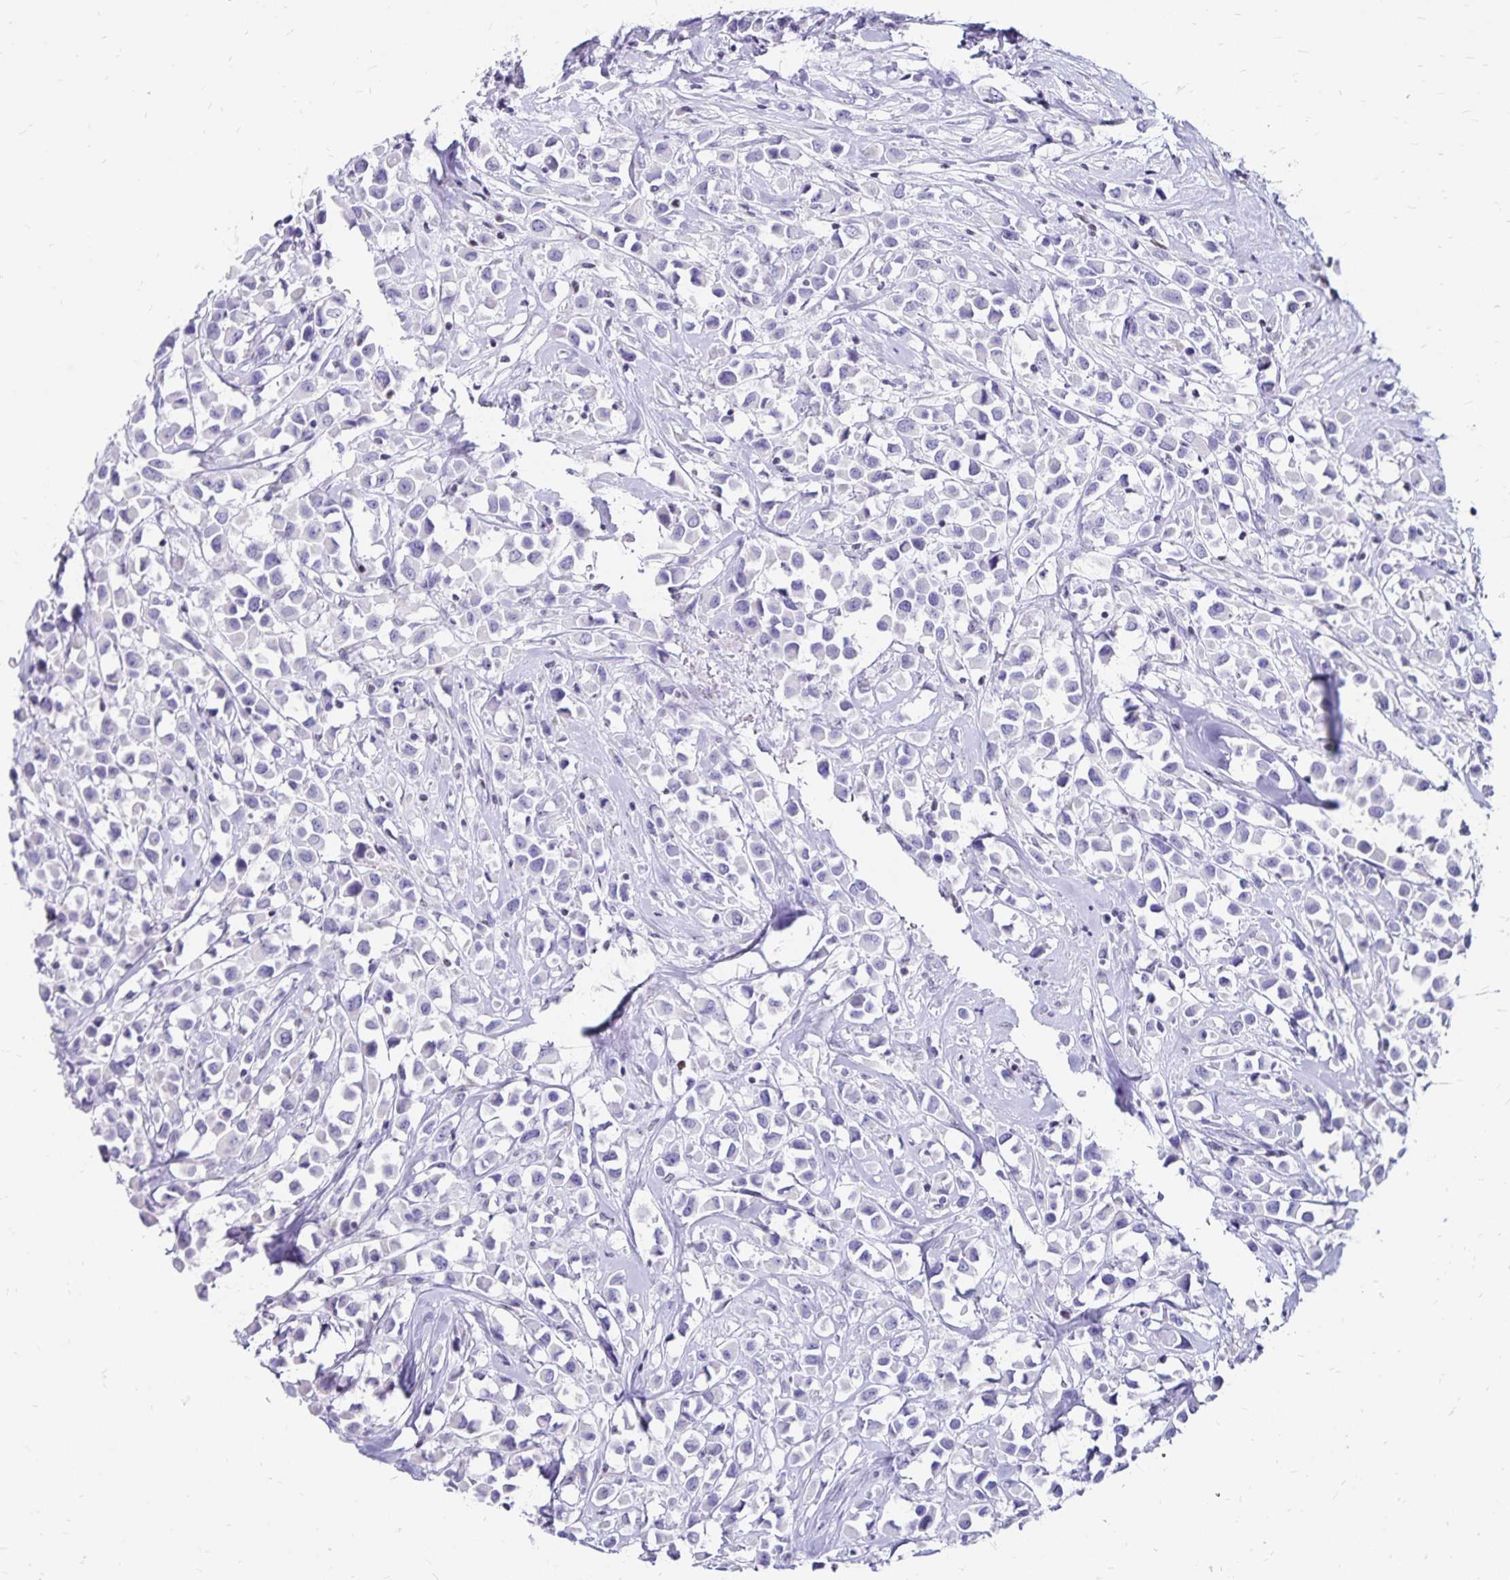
{"staining": {"intensity": "negative", "quantity": "none", "location": "none"}, "tissue": "breast cancer", "cell_type": "Tumor cells", "image_type": "cancer", "snomed": [{"axis": "morphology", "description": "Duct carcinoma"}, {"axis": "topography", "description": "Breast"}], "caption": "Immunohistochemistry (IHC) photomicrograph of breast cancer (intraductal carcinoma) stained for a protein (brown), which exhibits no expression in tumor cells.", "gene": "IKZF1", "patient": {"sex": "female", "age": 61}}